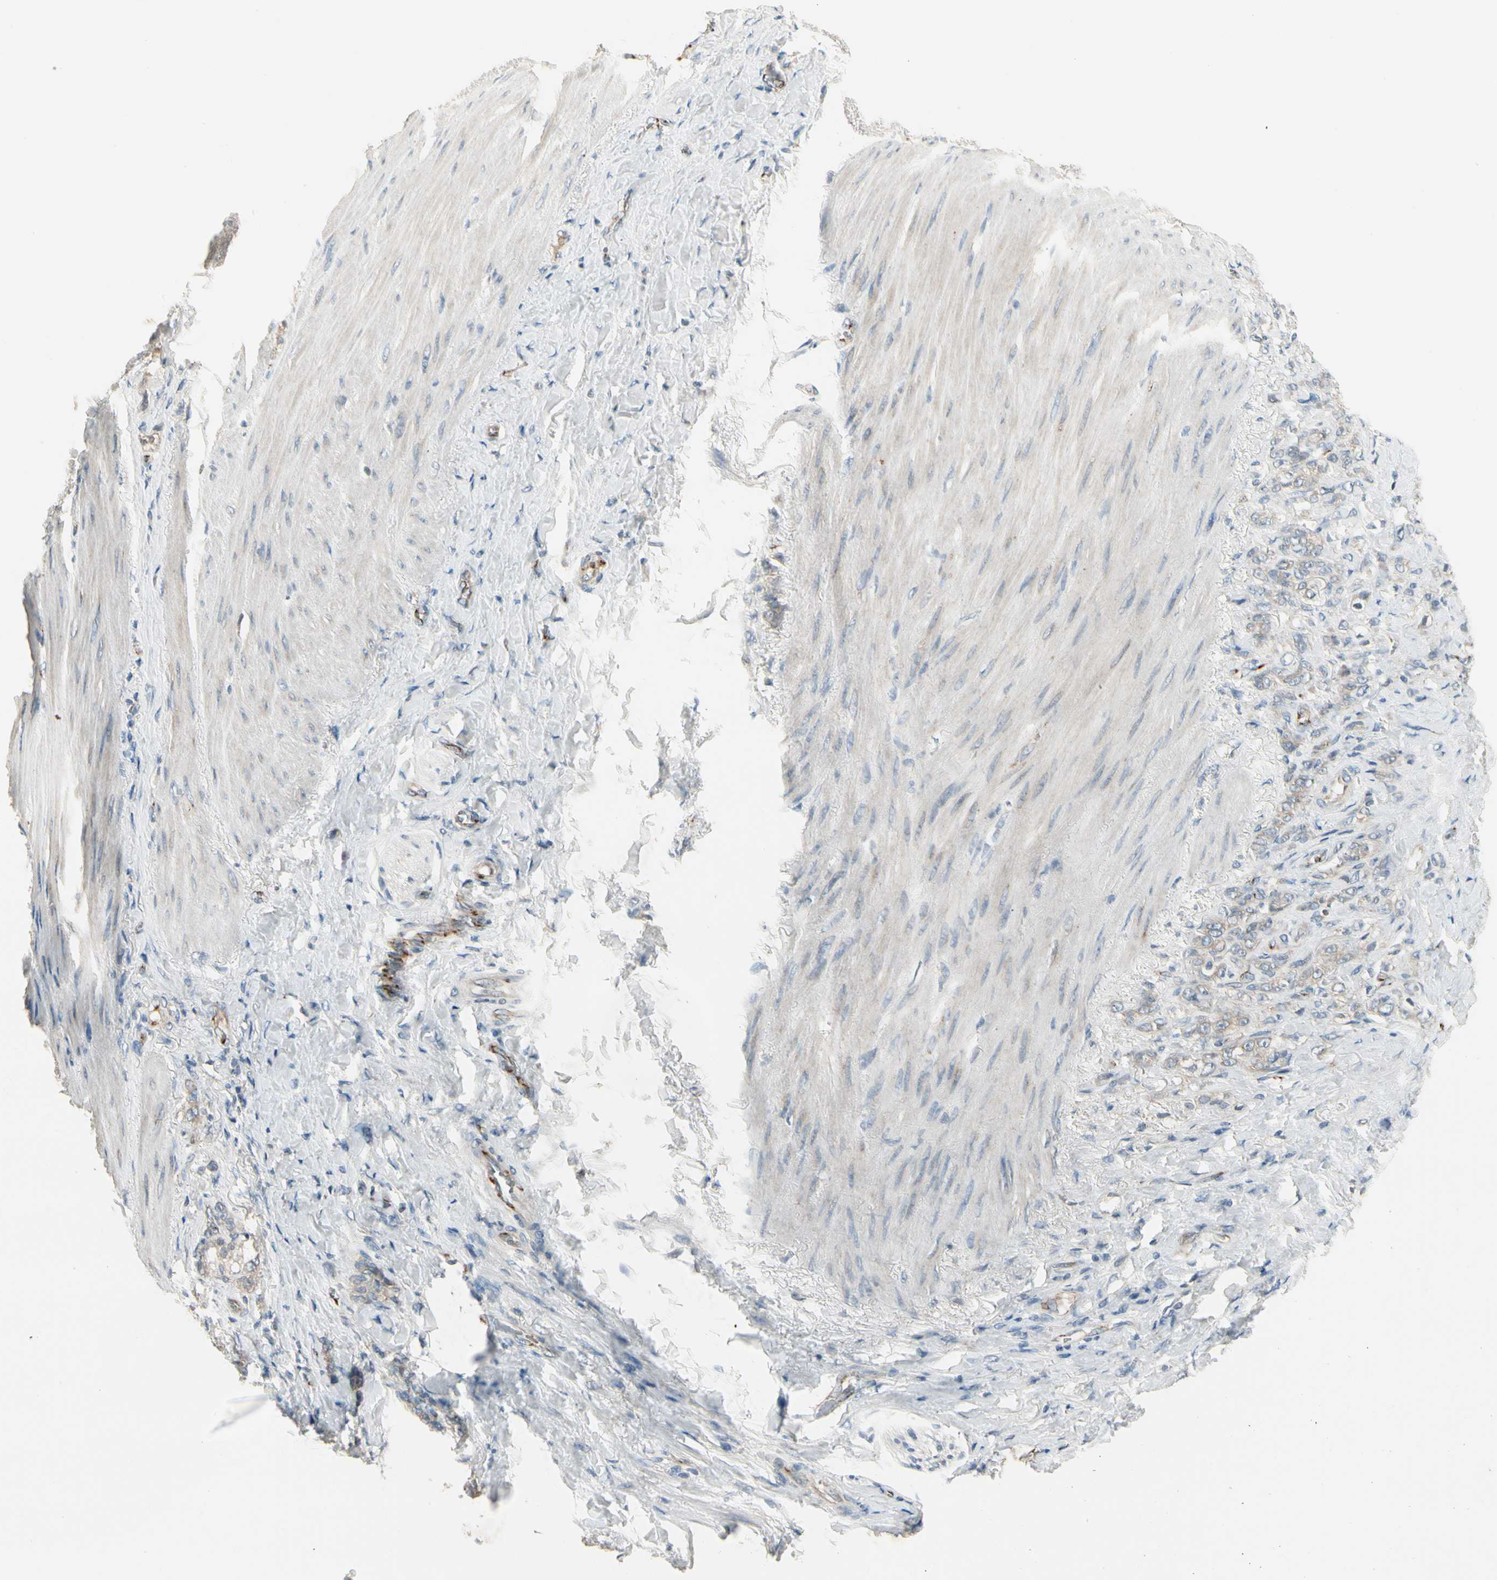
{"staining": {"intensity": "weak", "quantity": ">75%", "location": "cytoplasmic/membranous"}, "tissue": "stomach cancer", "cell_type": "Tumor cells", "image_type": "cancer", "snomed": [{"axis": "morphology", "description": "Adenocarcinoma, NOS"}, {"axis": "topography", "description": "Stomach"}], "caption": "A brown stain highlights weak cytoplasmic/membranous positivity of a protein in human stomach adenocarcinoma tumor cells.", "gene": "MANSC1", "patient": {"sex": "male", "age": 82}}